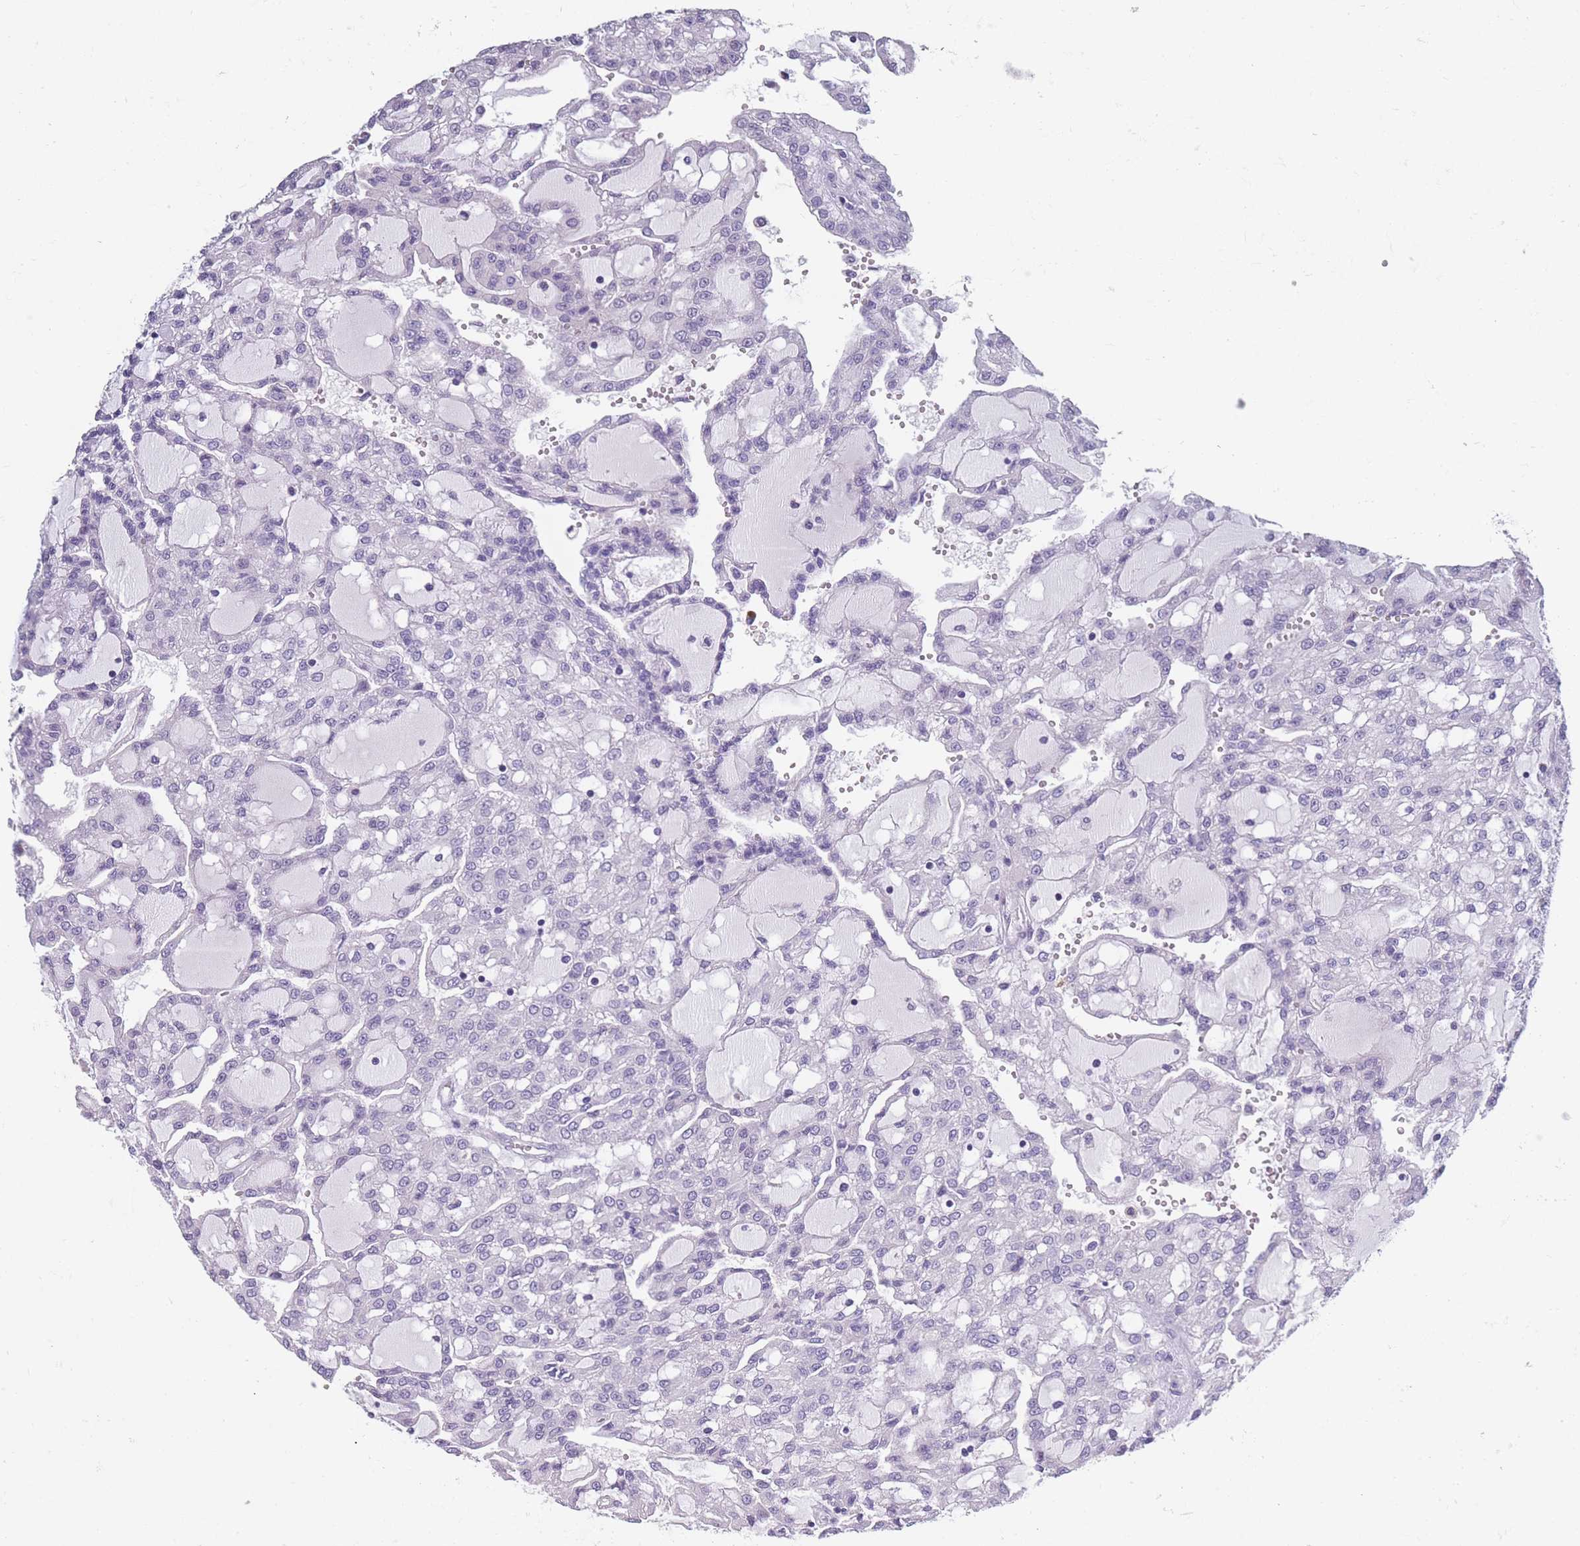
{"staining": {"intensity": "negative", "quantity": "none", "location": "none"}, "tissue": "renal cancer", "cell_type": "Tumor cells", "image_type": "cancer", "snomed": [{"axis": "morphology", "description": "Adenocarcinoma, NOS"}, {"axis": "topography", "description": "Kidney"}], "caption": "The photomicrograph displays no significant positivity in tumor cells of renal cancer (adenocarcinoma).", "gene": "OR4C5", "patient": {"sex": "male", "age": 63}}